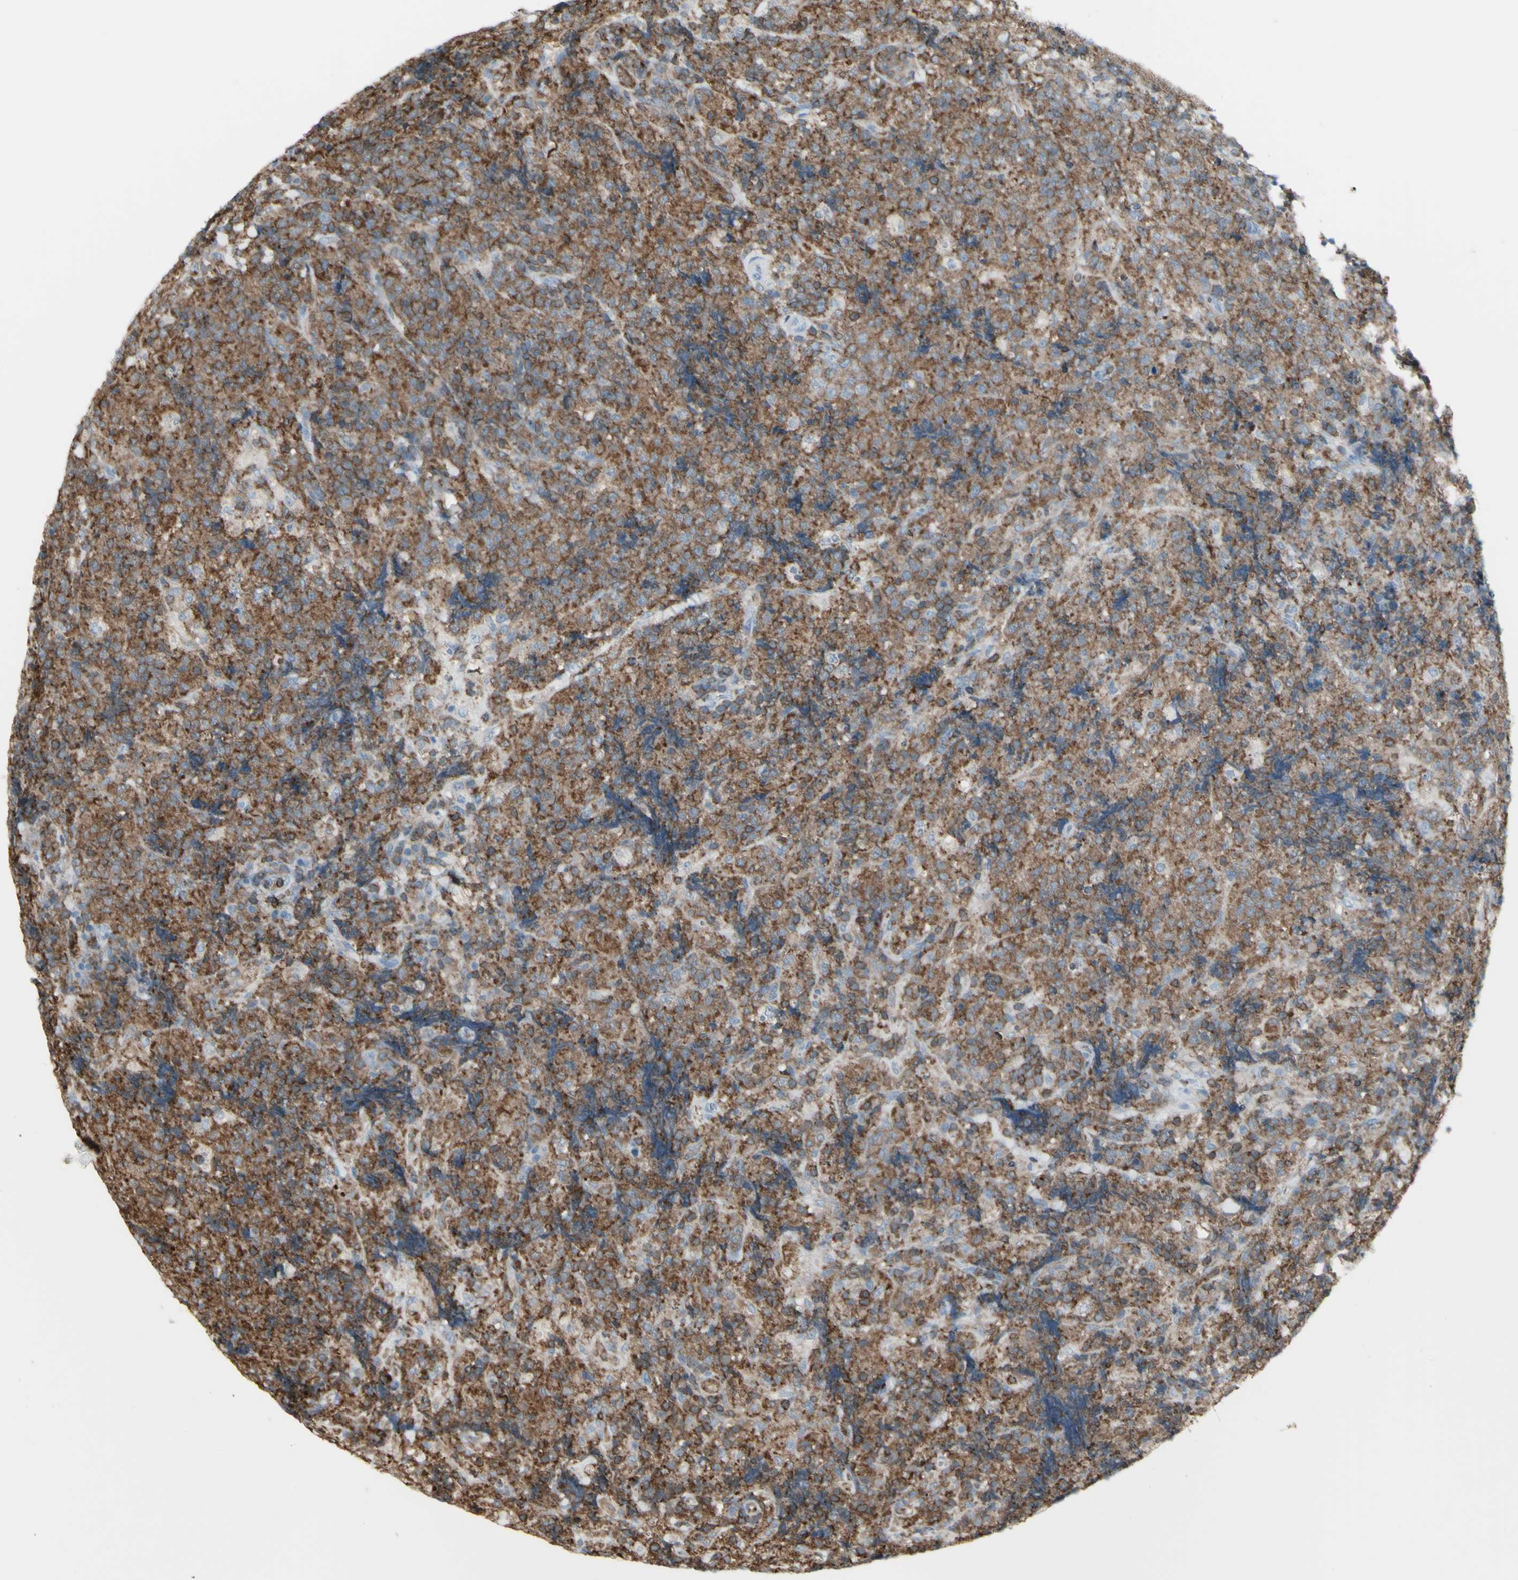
{"staining": {"intensity": "strong", "quantity": ">75%", "location": "cytoplasmic/membranous"}, "tissue": "lymphoma", "cell_type": "Tumor cells", "image_type": "cancer", "snomed": [{"axis": "morphology", "description": "Malignant lymphoma, non-Hodgkin's type, High grade"}, {"axis": "topography", "description": "Tonsil"}], "caption": "Malignant lymphoma, non-Hodgkin's type (high-grade) stained for a protein (brown) displays strong cytoplasmic/membranous positive positivity in about >75% of tumor cells.", "gene": "NRG1", "patient": {"sex": "female", "age": 36}}